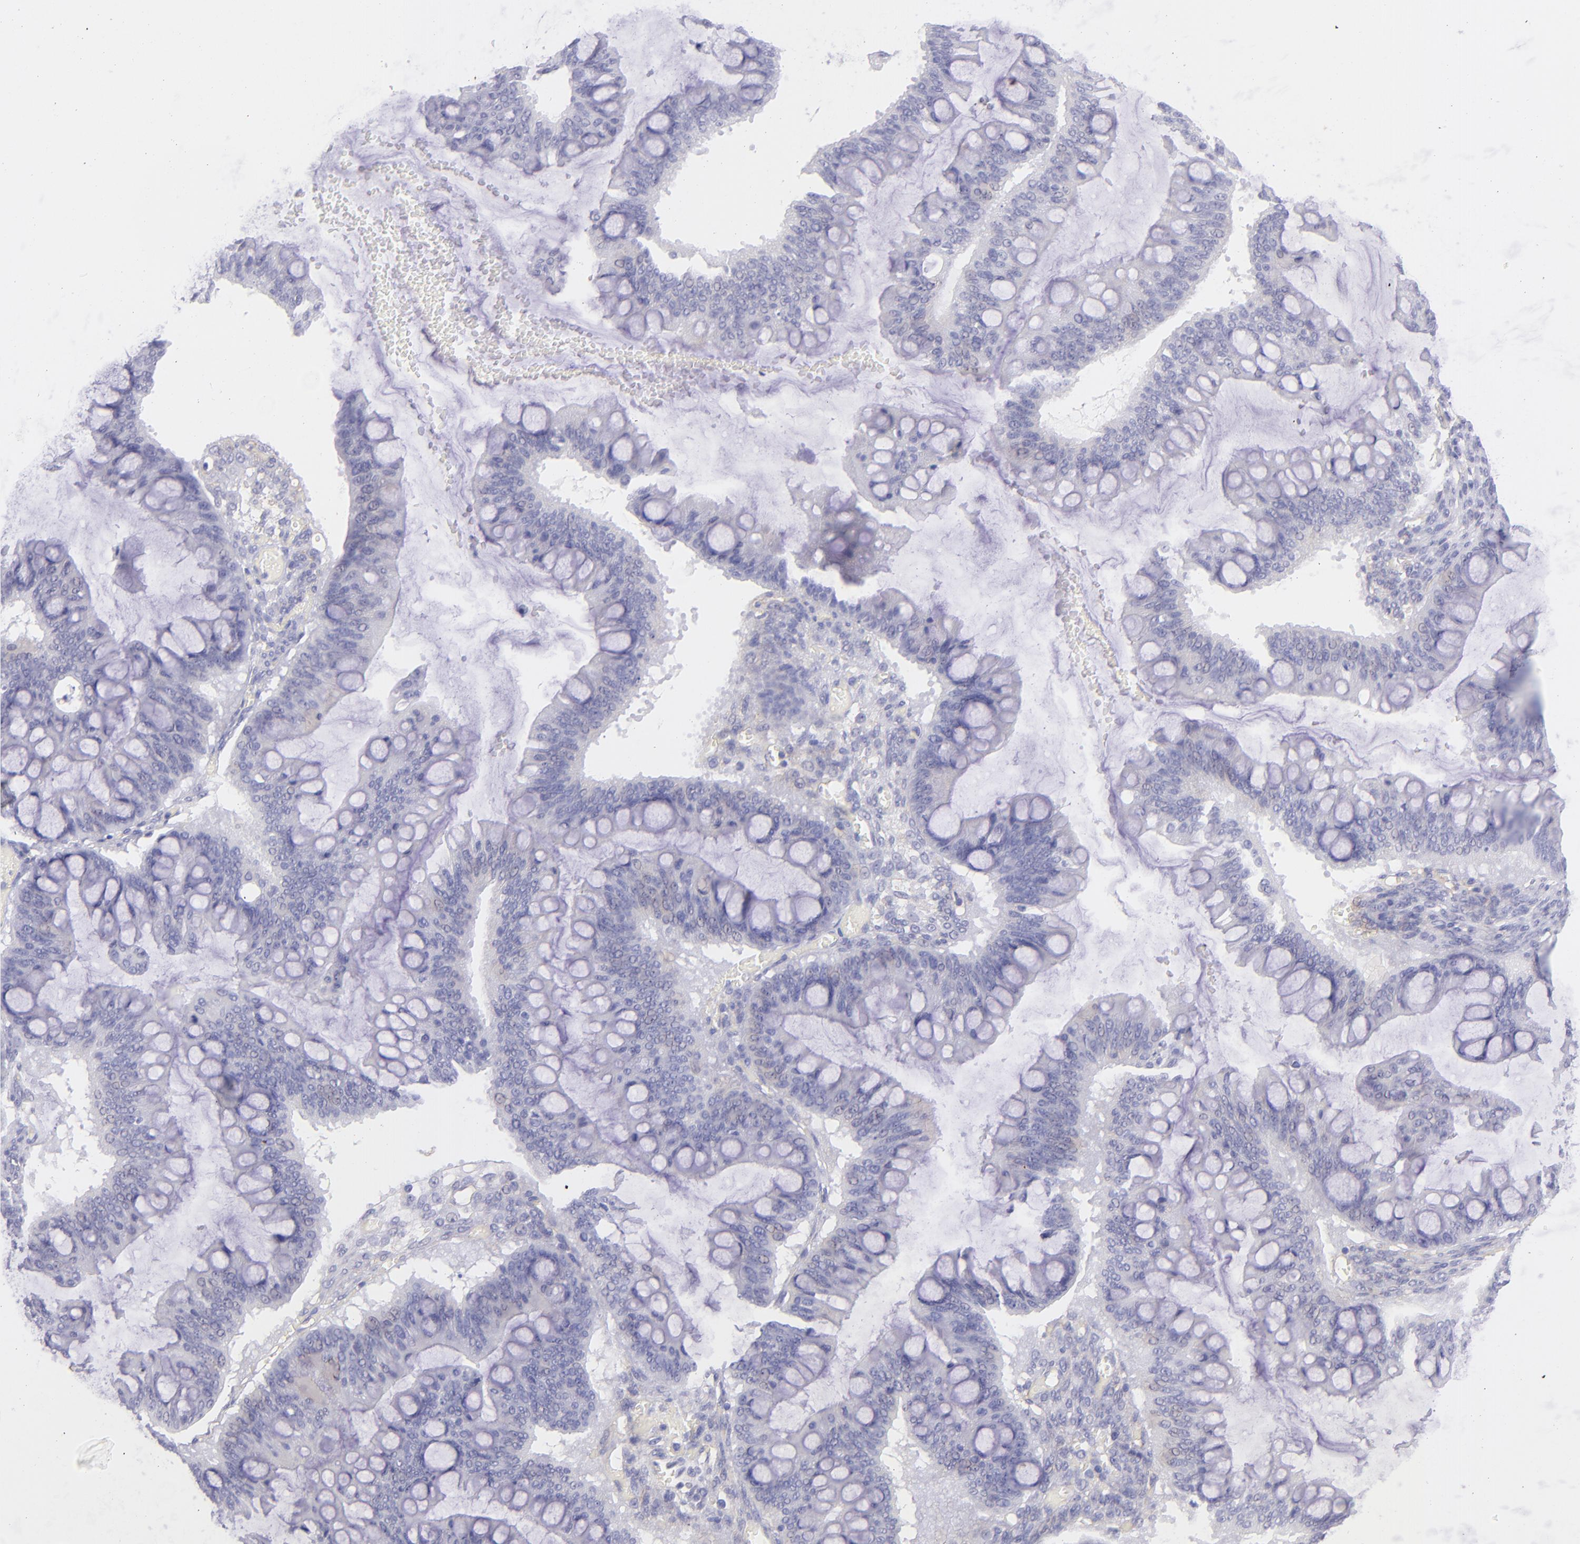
{"staining": {"intensity": "negative", "quantity": "none", "location": "none"}, "tissue": "ovarian cancer", "cell_type": "Tumor cells", "image_type": "cancer", "snomed": [{"axis": "morphology", "description": "Cystadenocarcinoma, mucinous, NOS"}, {"axis": "topography", "description": "Ovary"}], "caption": "Immunohistochemistry photomicrograph of human ovarian cancer (mucinous cystadenocarcinoma) stained for a protein (brown), which reveals no staining in tumor cells.", "gene": "CD81", "patient": {"sex": "female", "age": 73}}